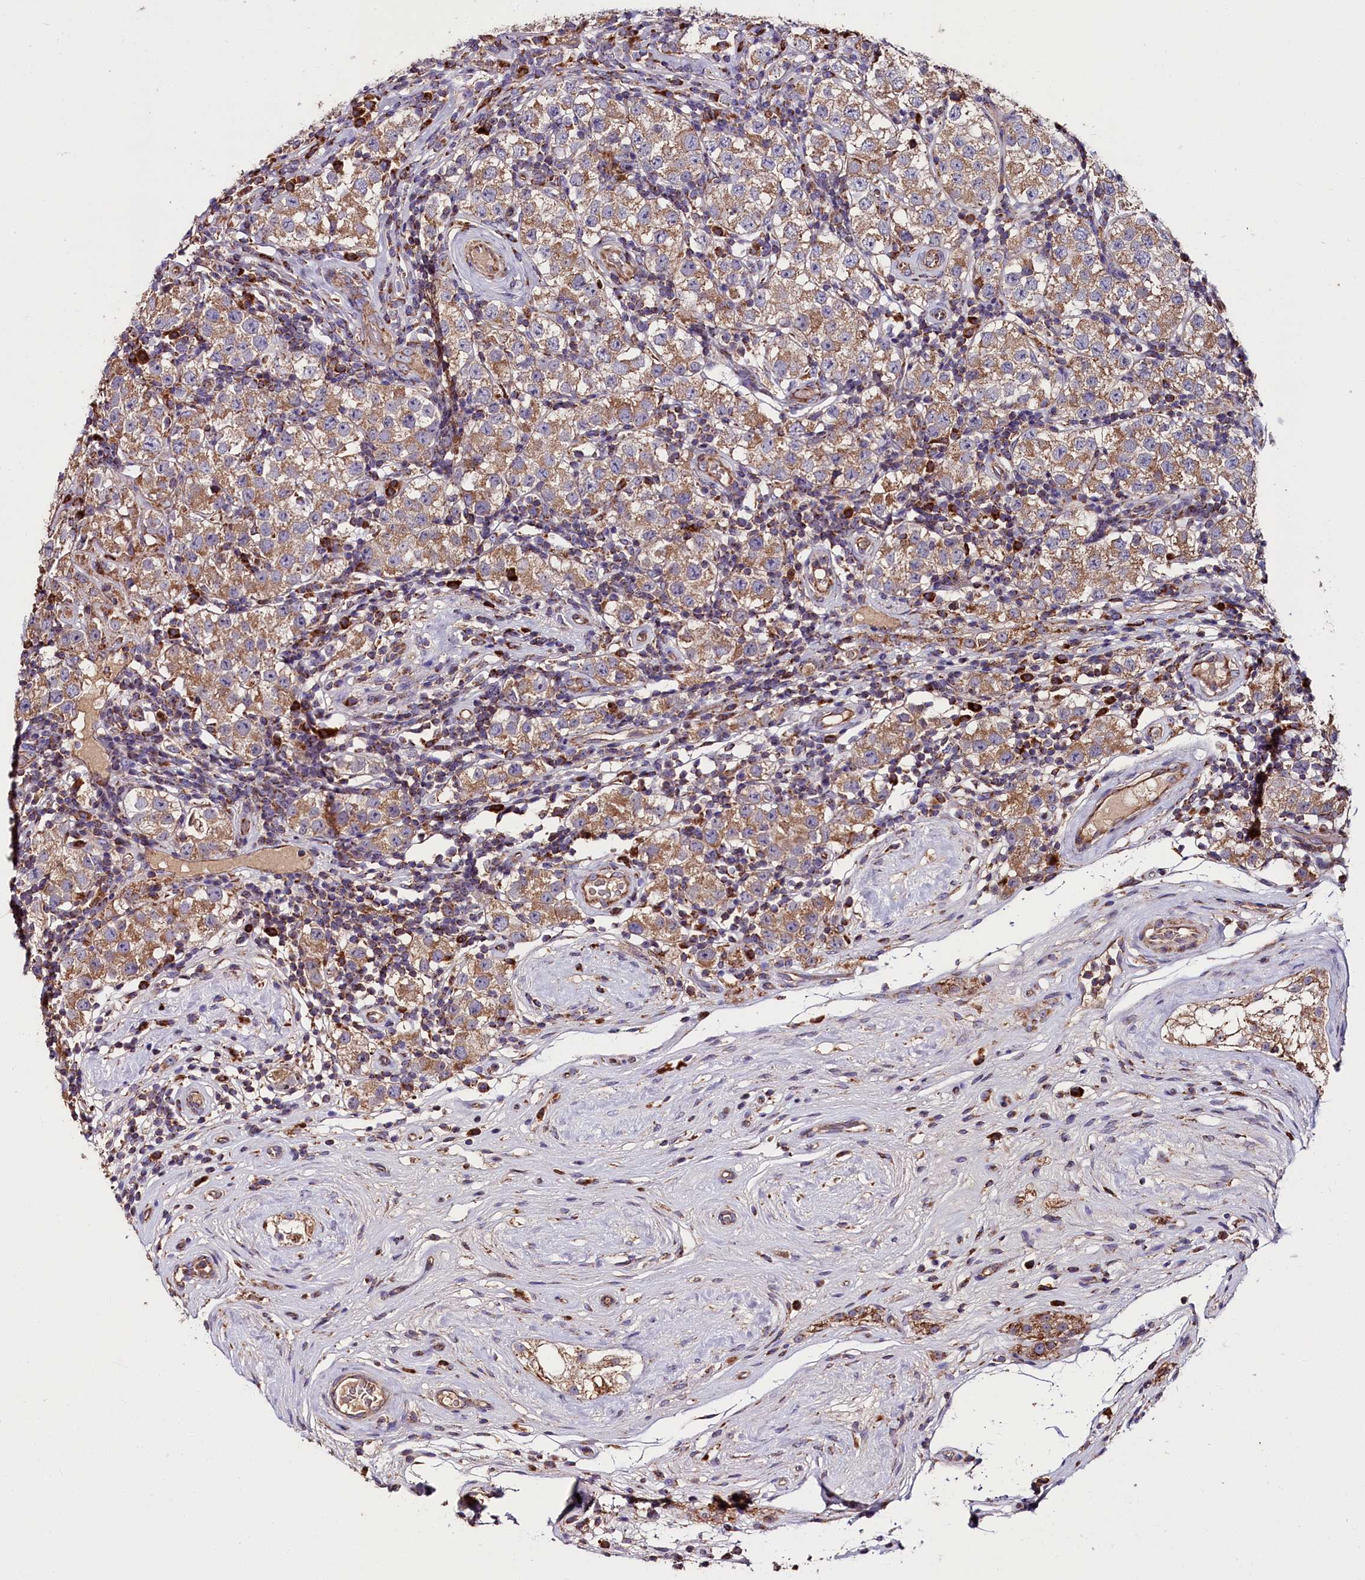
{"staining": {"intensity": "moderate", "quantity": ">75%", "location": "cytoplasmic/membranous"}, "tissue": "testis cancer", "cell_type": "Tumor cells", "image_type": "cancer", "snomed": [{"axis": "morphology", "description": "Seminoma, NOS"}, {"axis": "topography", "description": "Testis"}], "caption": "Tumor cells exhibit medium levels of moderate cytoplasmic/membranous expression in about >75% of cells in testis cancer (seminoma).", "gene": "ZSWIM1", "patient": {"sex": "male", "age": 34}}